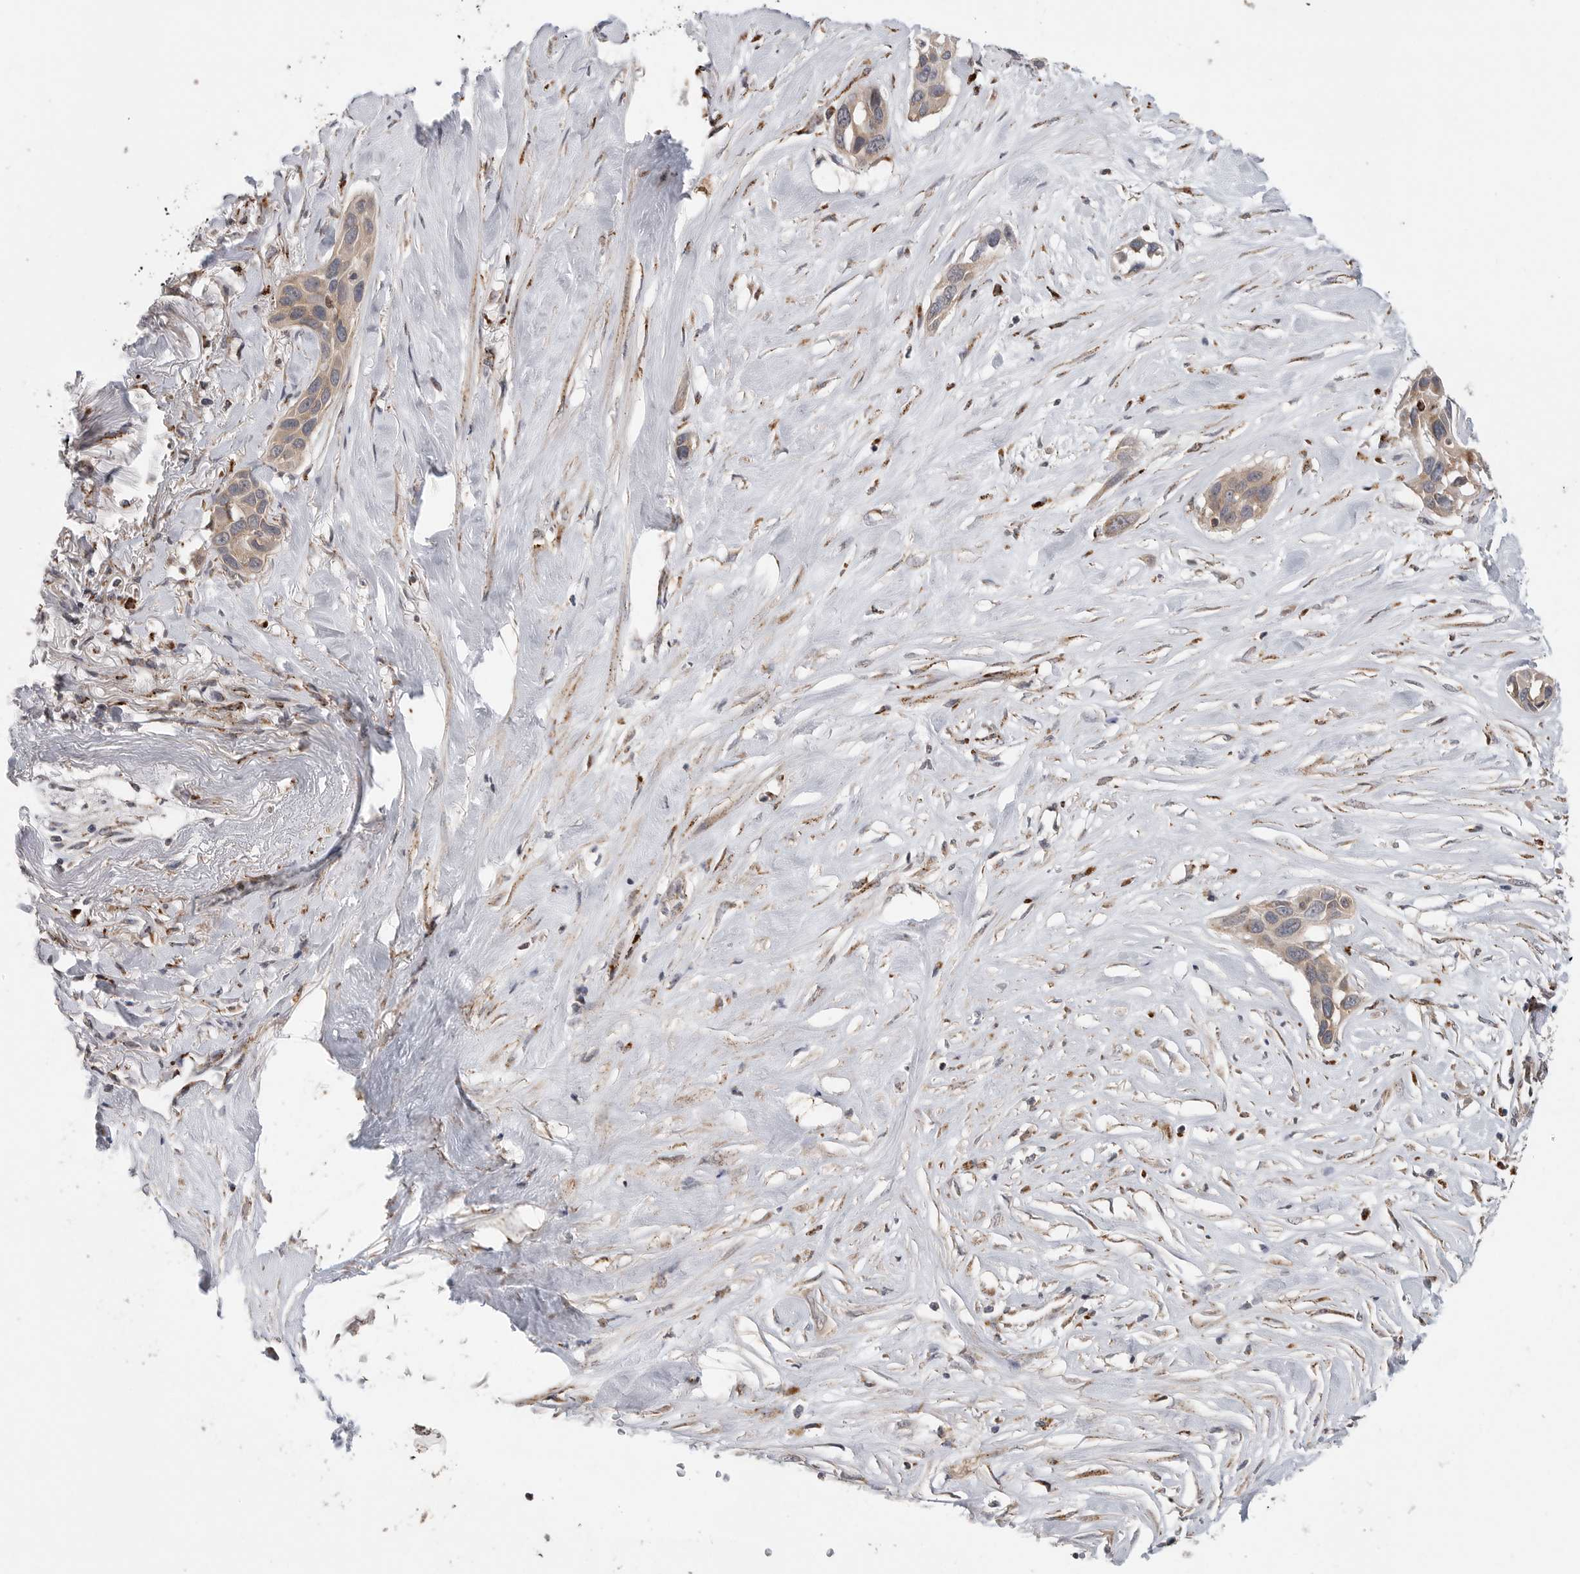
{"staining": {"intensity": "weak", "quantity": ">75%", "location": "cytoplasmic/membranous"}, "tissue": "pancreatic cancer", "cell_type": "Tumor cells", "image_type": "cancer", "snomed": [{"axis": "morphology", "description": "Adenocarcinoma, NOS"}, {"axis": "topography", "description": "Pancreas"}], "caption": "There is low levels of weak cytoplasmic/membranous expression in tumor cells of pancreatic cancer, as demonstrated by immunohistochemical staining (brown color).", "gene": "GALNS", "patient": {"sex": "female", "age": 60}}